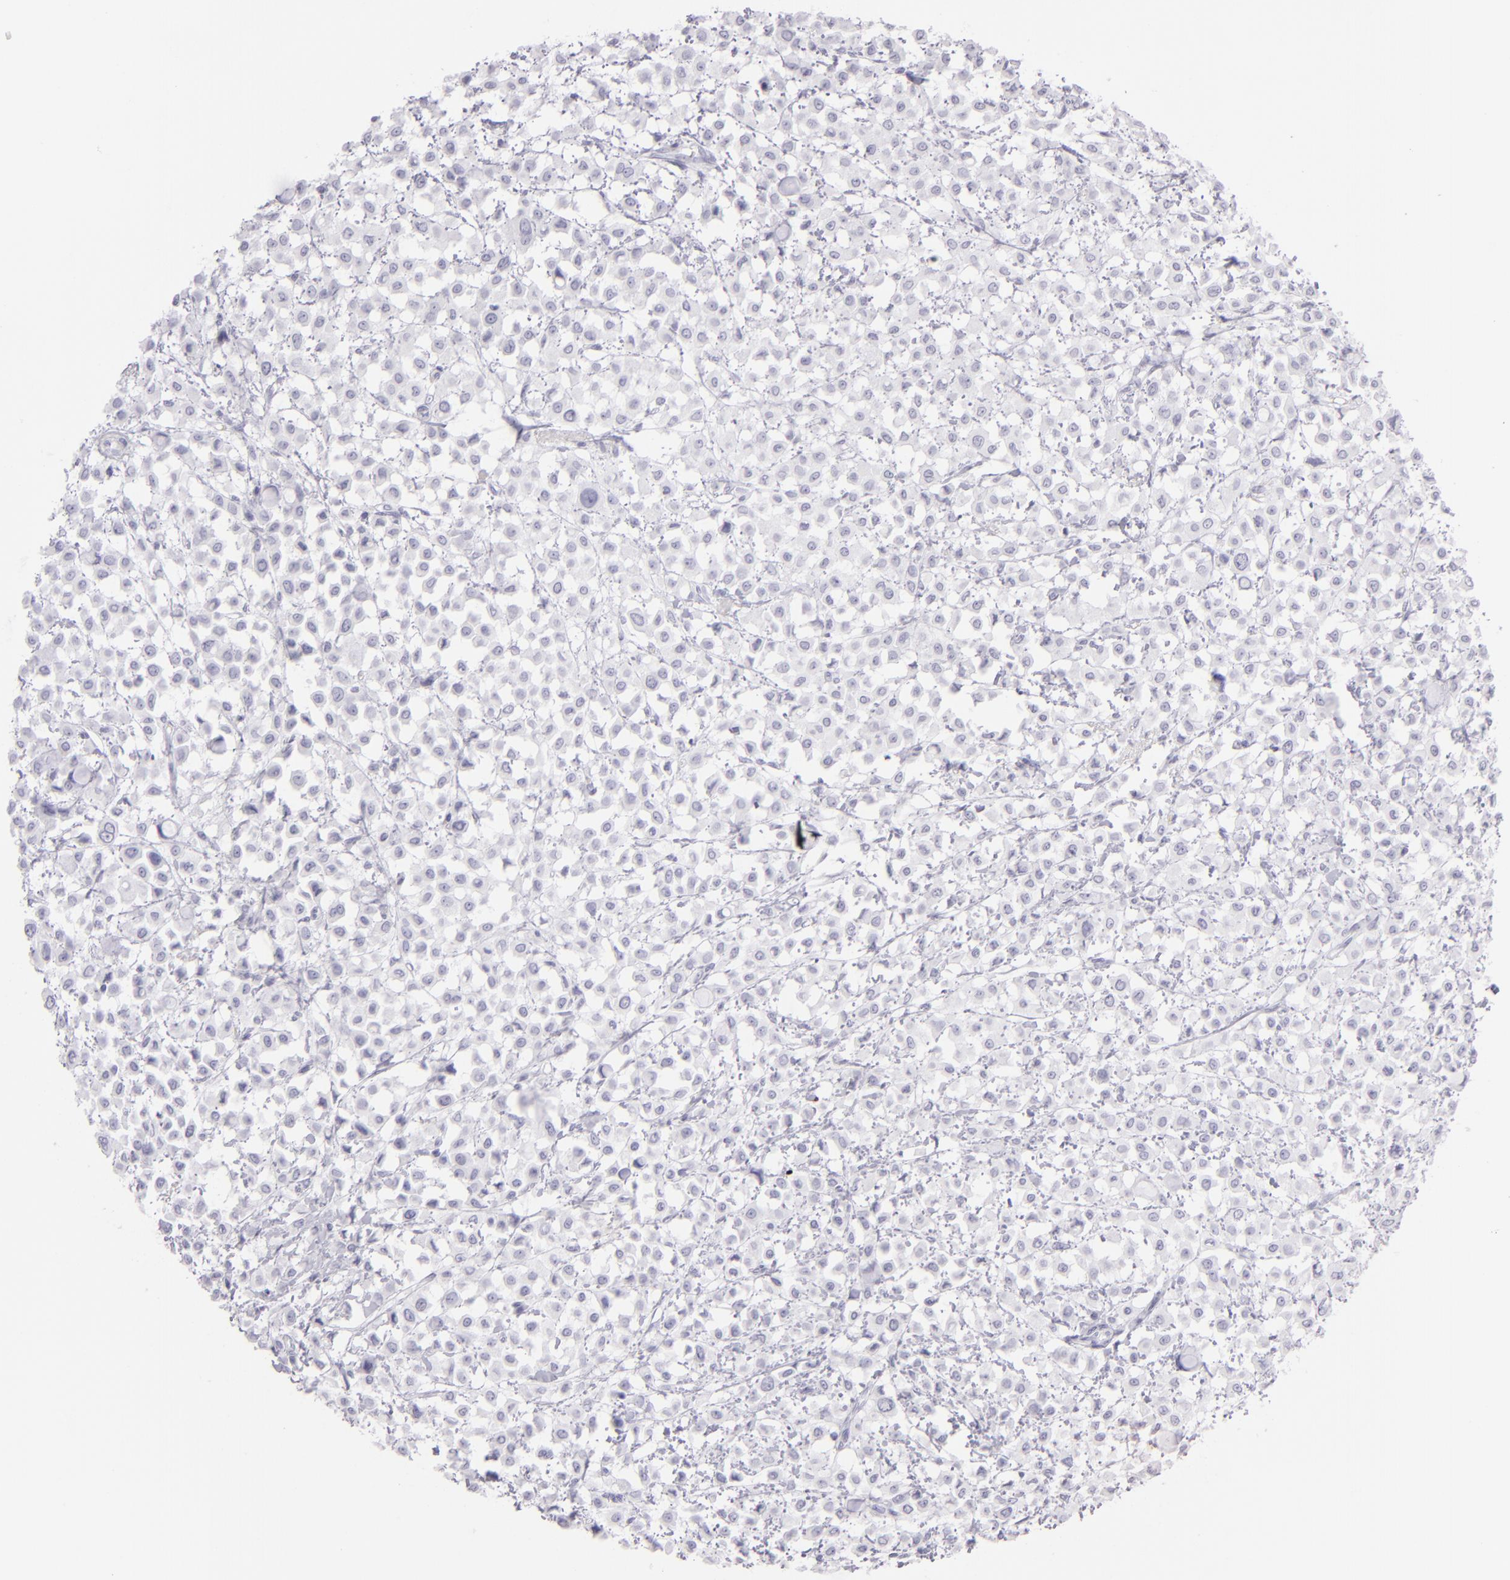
{"staining": {"intensity": "negative", "quantity": "none", "location": "none"}, "tissue": "breast cancer", "cell_type": "Tumor cells", "image_type": "cancer", "snomed": [{"axis": "morphology", "description": "Lobular carcinoma"}, {"axis": "topography", "description": "Breast"}], "caption": "Lobular carcinoma (breast) was stained to show a protein in brown. There is no significant expression in tumor cells.", "gene": "FLG", "patient": {"sex": "female", "age": 85}}